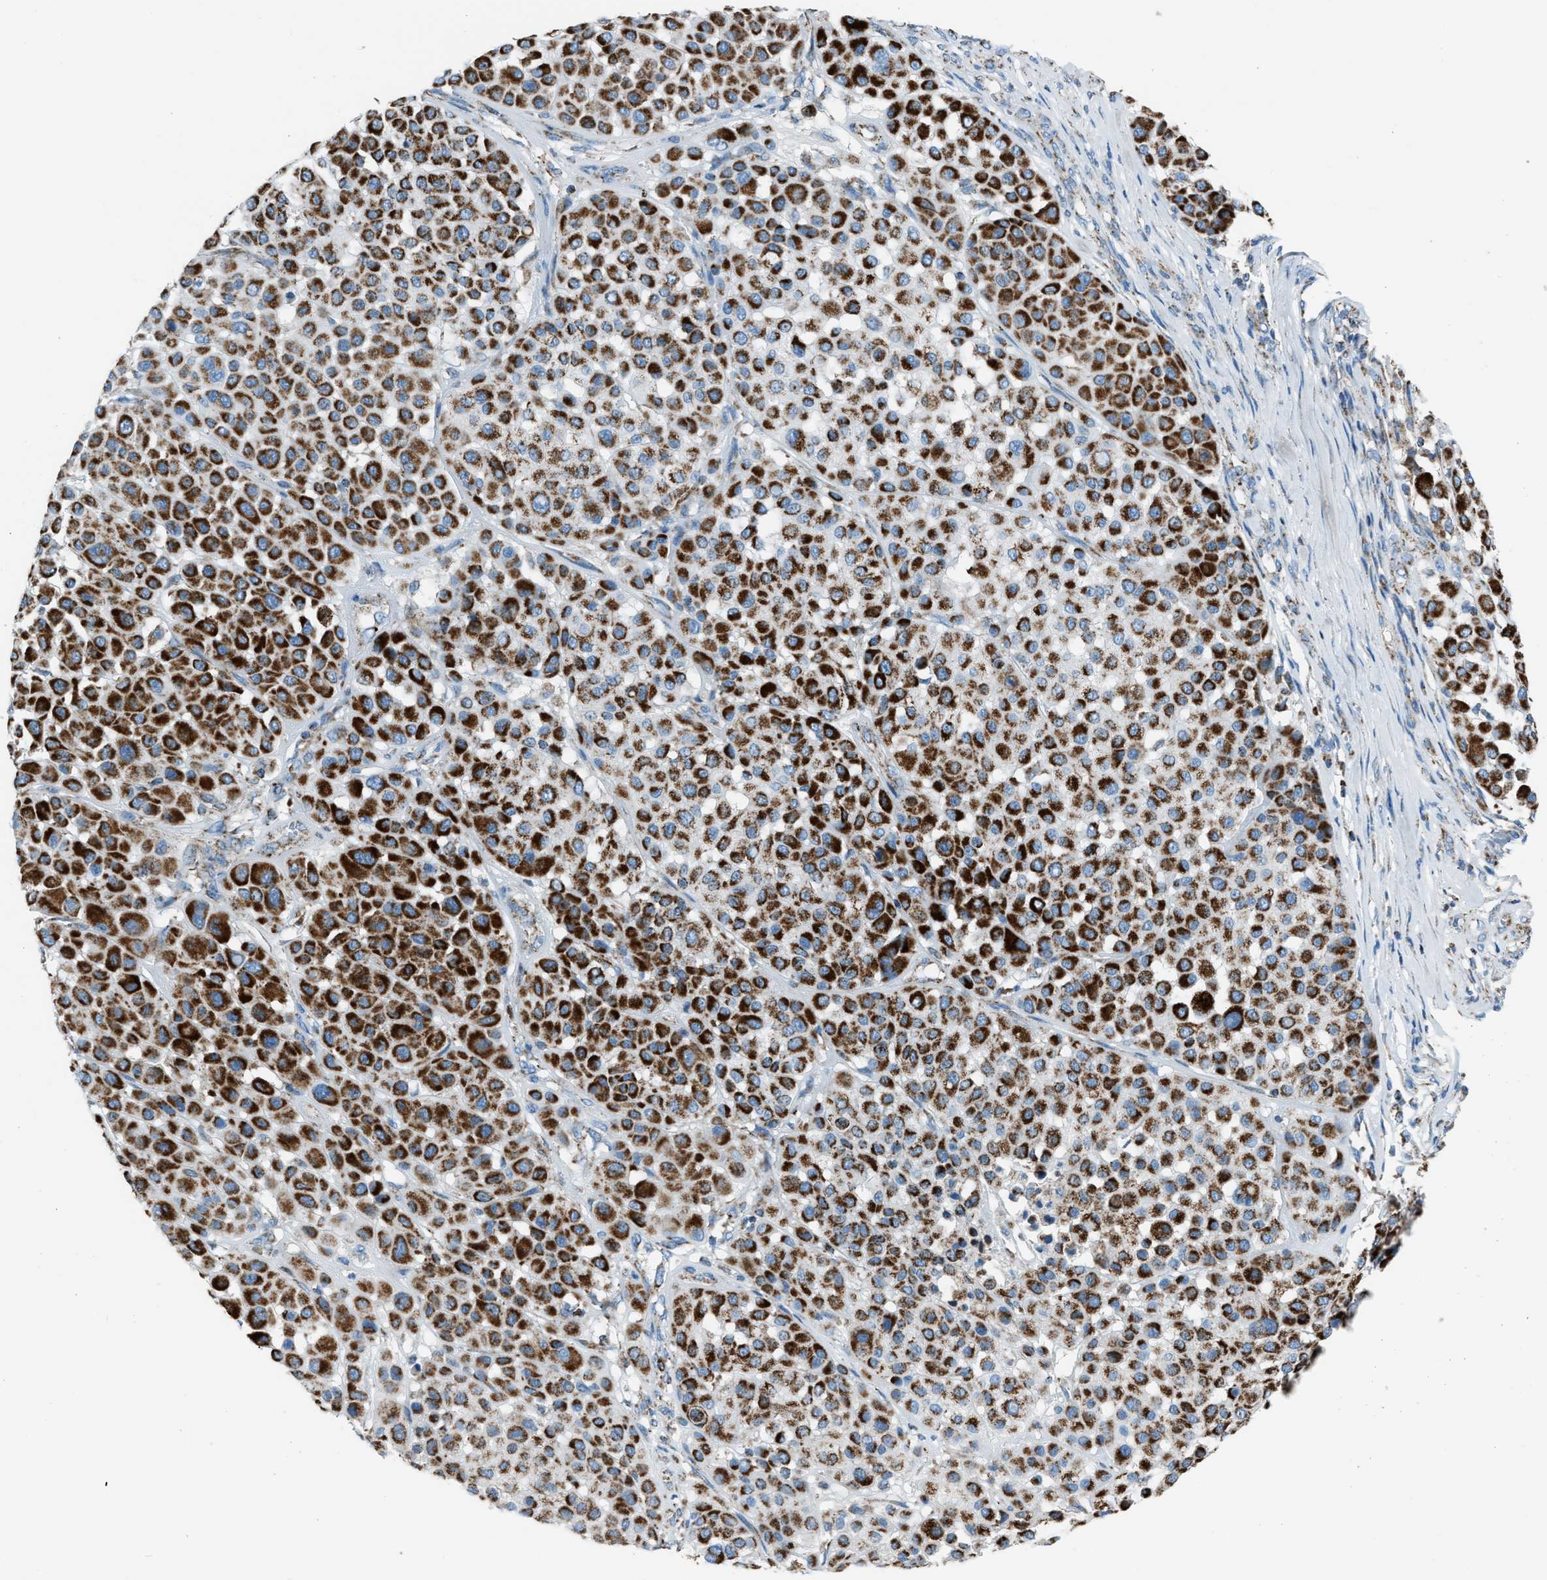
{"staining": {"intensity": "strong", "quantity": ">75%", "location": "cytoplasmic/membranous"}, "tissue": "melanoma", "cell_type": "Tumor cells", "image_type": "cancer", "snomed": [{"axis": "morphology", "description": "Malignant melanoma, Metastatic site"}, {"axis": "topography", "description": "Soft tissue"}], "caption": "Protein staining of malignant melanoma (metastatic site) tissue shows strong cytoplasmic/membranous staining in approximately >75% of tumor cells. Nuclei are stained in blue.", "gene": "MDH2", "patient": {"sex": "male", "age": 41}}